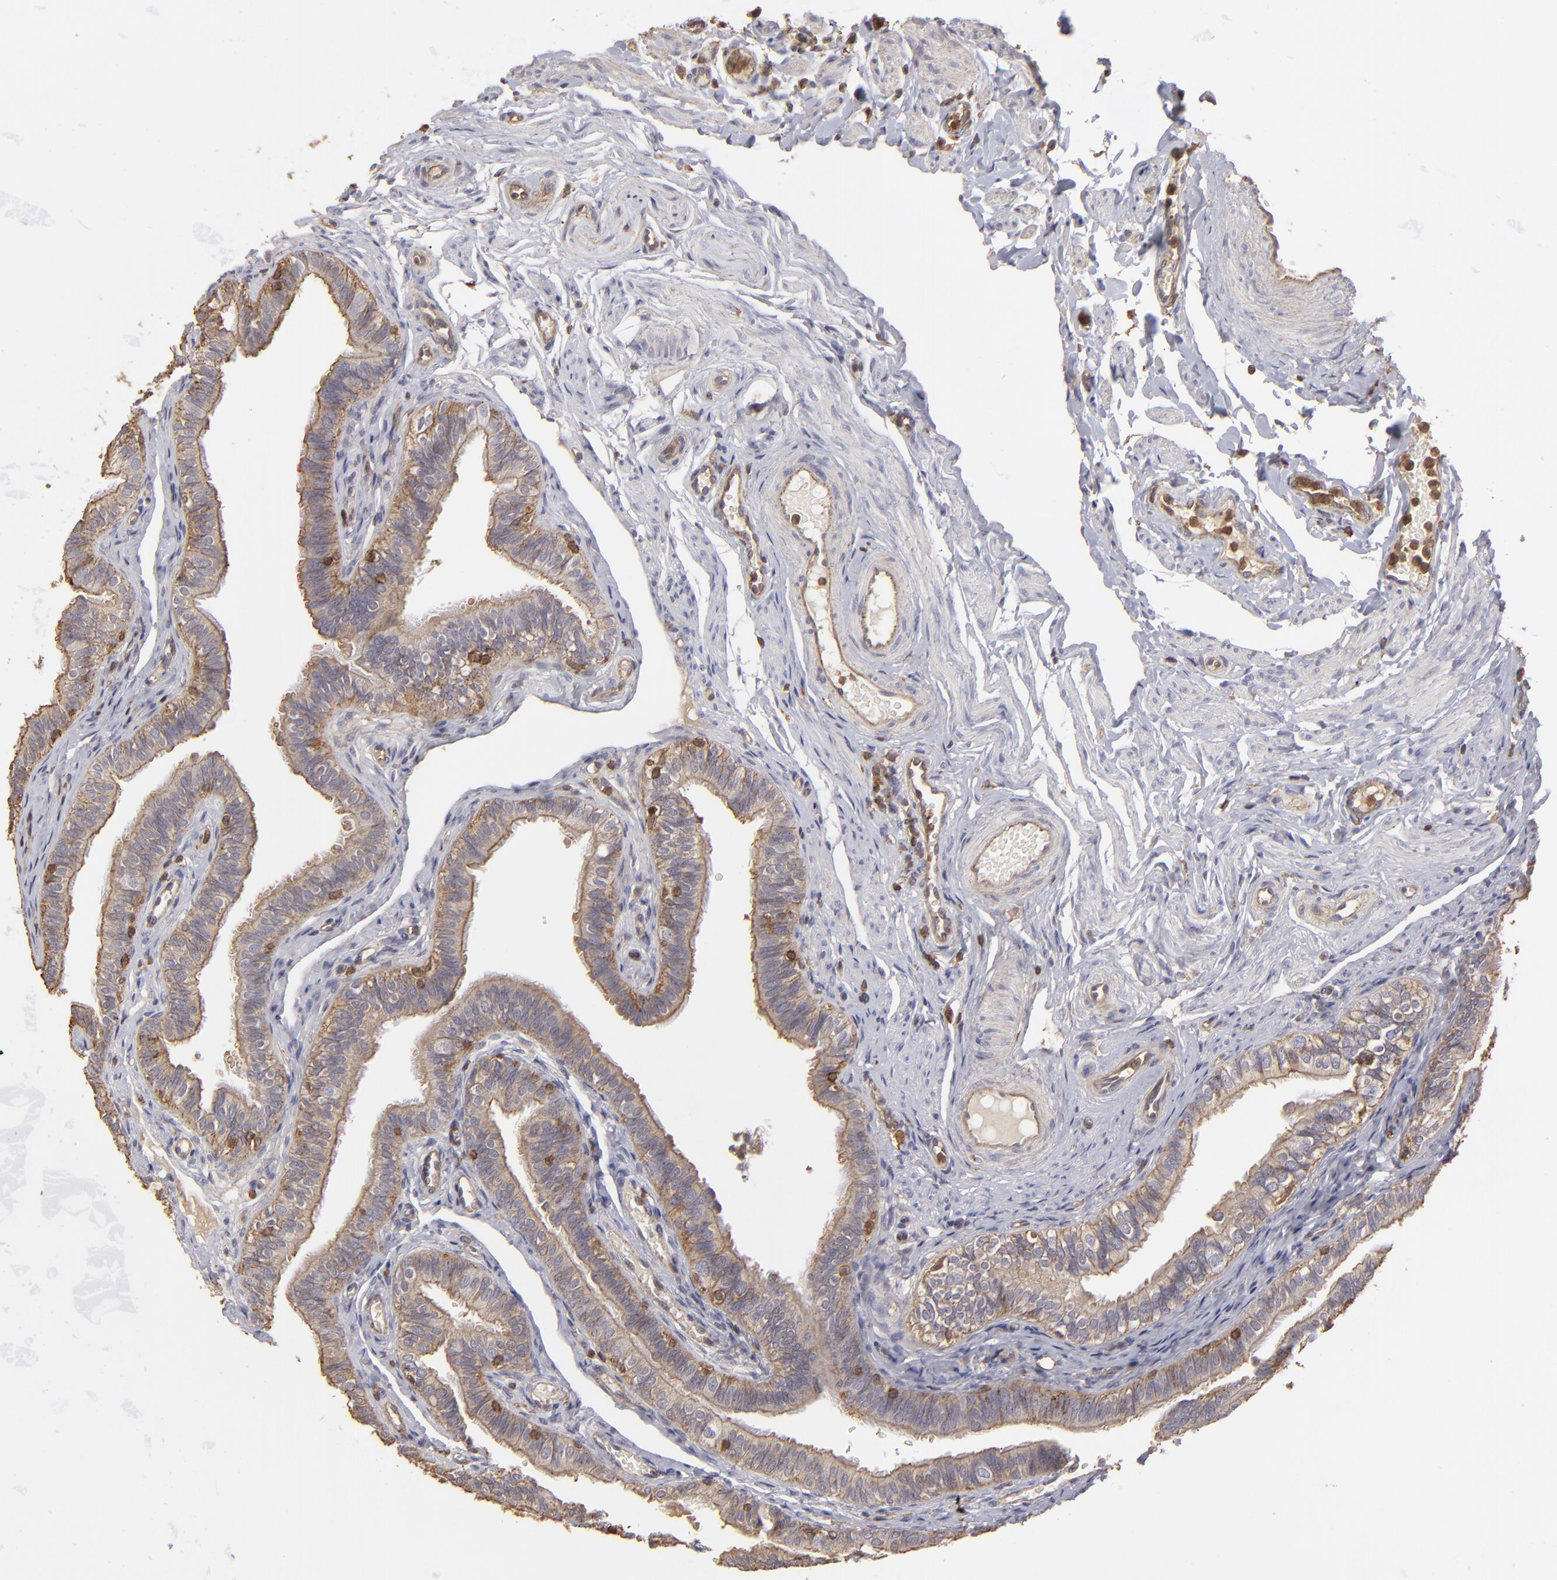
{"staining": {"intensity": "weak", "quantity": ">75%", "location": "cytoplasmic/membranous"}, "tissue": "fallopian tube", "cell_type": "Glandular cells", "image_type": "normal", "snomed": [{"axis": "morphology", "description": "Normal tissue, NOS"}, {"axis": "morphology", "description": "Dermoid, NOS"}, {"axis": "topography", "description": "Fallopian tube"}], "caption": "Immunohistochemical staining of benign fallopian tube demonstrates low levels of weak cytoplasmic/membranous staining in approximately >75% of glandular cells.", "gene": "ACTB", "patient": {"sex": "female", "age": 33}}